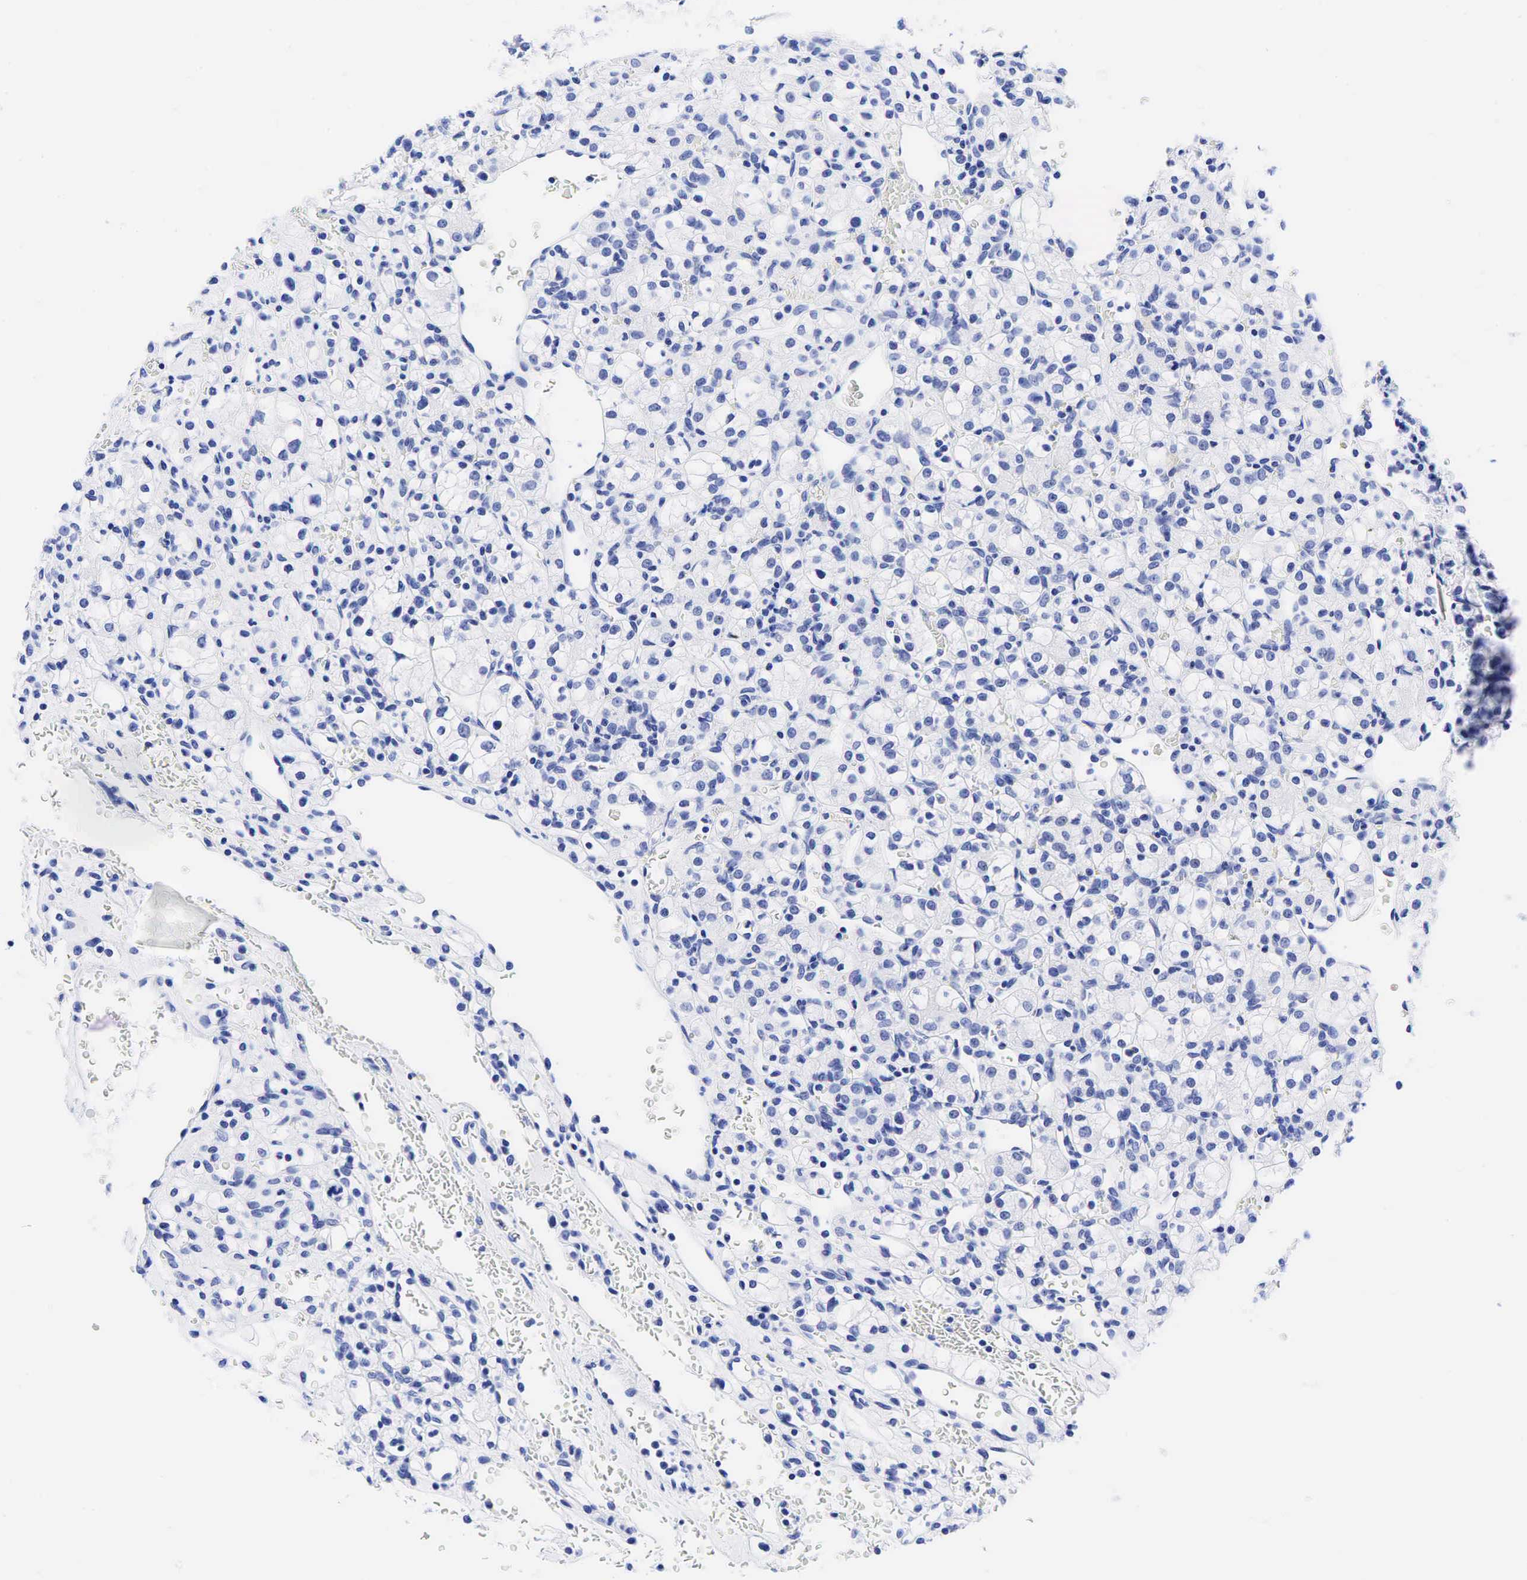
{"staining": {"intensity": "negative", "quantity": "none", "location": "none"}, "tissue": "renal cancer", "cell_type": "Tumor cells", "image_type": "cancer", "snomed": [{"axis": "morphology", "description": "Adenocarcinoma, NOS"}, {"axis": "topography", "description": "Kidney"}], "caption": "Renal cancer (adenocarcinoma) stained for a protein using IHC reveals no positivity tumor cells.", "gene": "CHGA", "patient": {"sex": "female", "age": 62}}